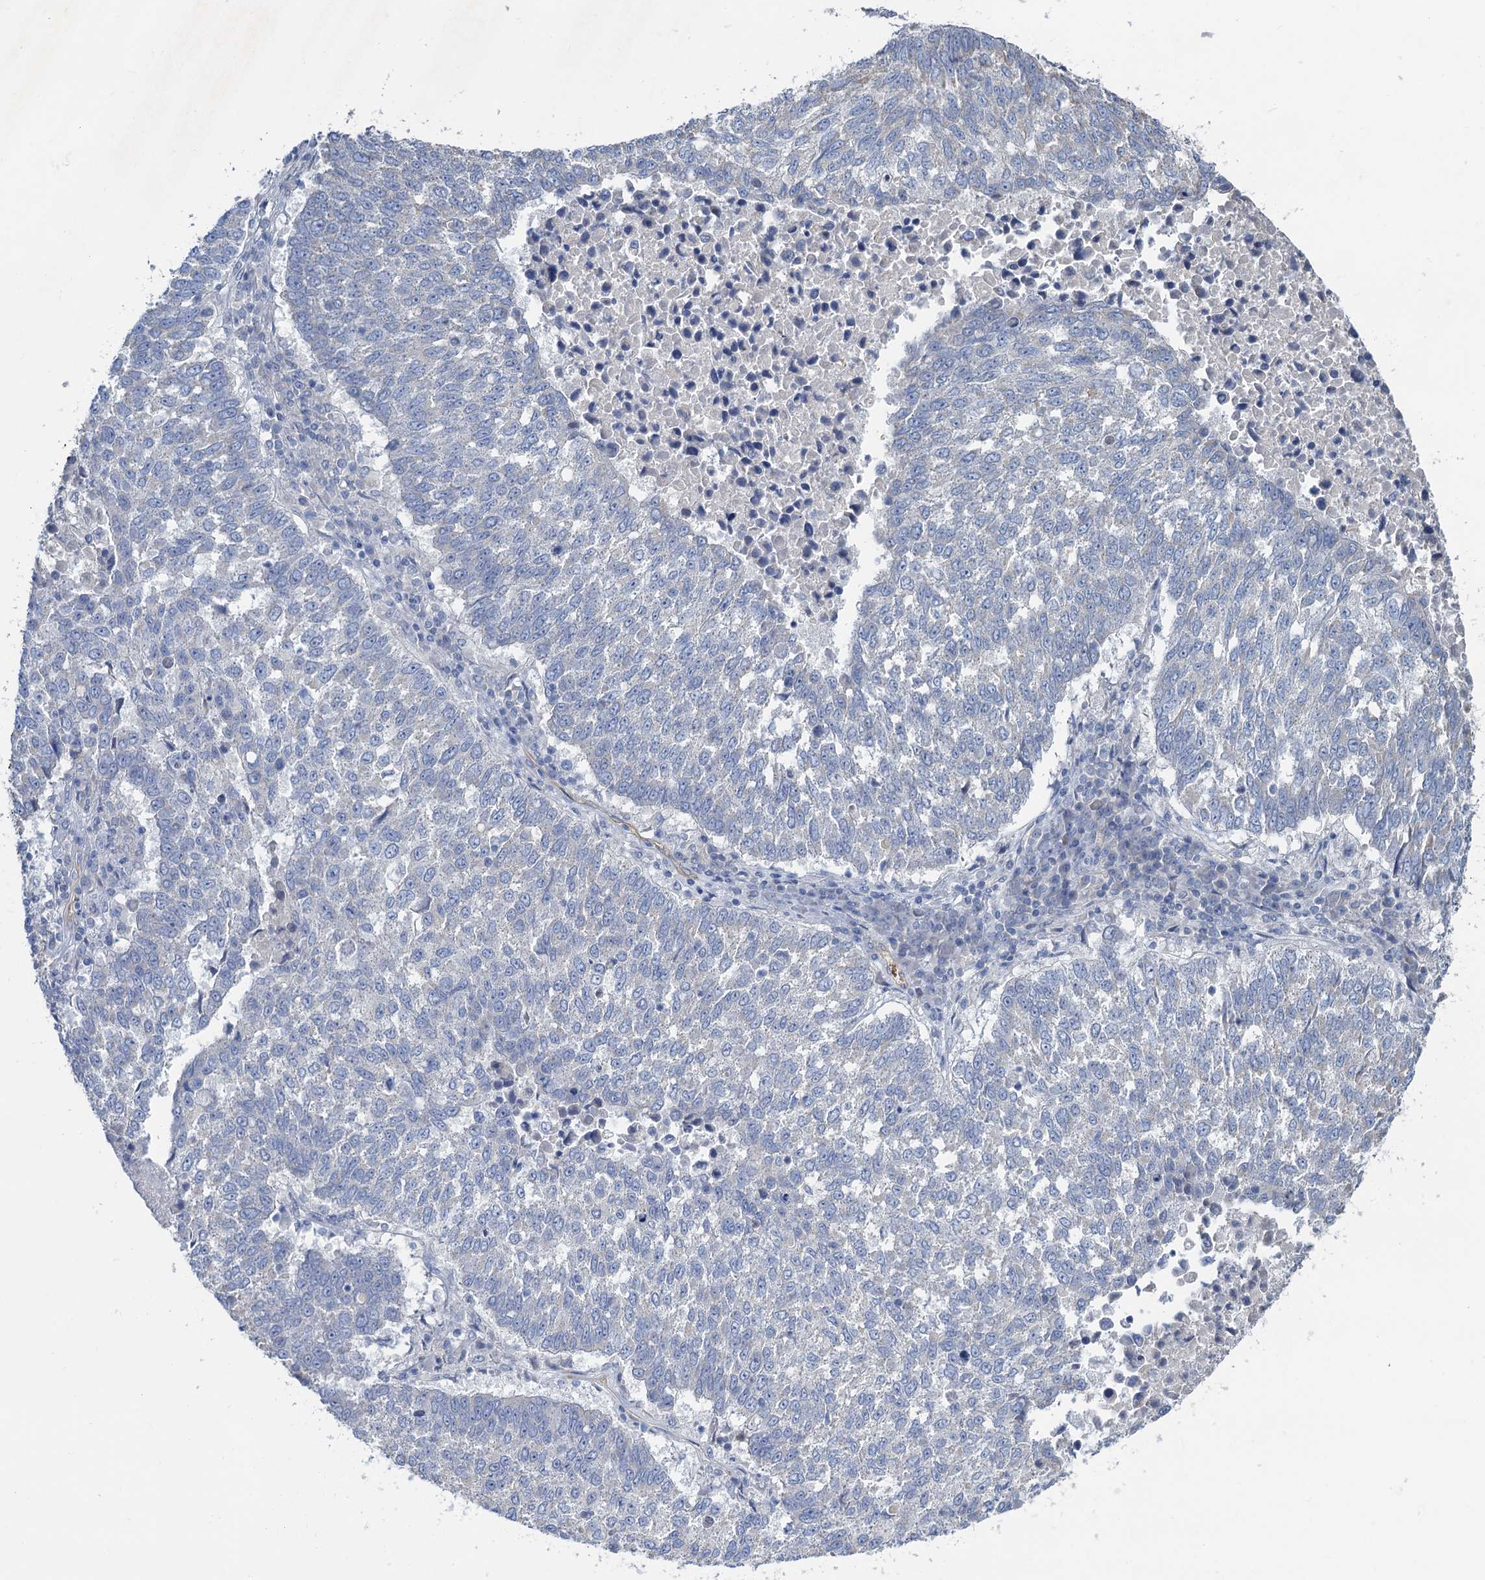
{"staining": {"intensity": "negative", "quantity": "none", "location": "none"}, "tissue": "lung cancer", "cell_type": "Tumor cells", "image_type": "cancer", "snomed": [{"axis": "morphology", "description": "Squamous cell carcinoma, NOS"}, {"axis": "topography", "description": "Lung"}], "caption": "High power microscopy image of an immunohistochemistry (IHC) micrograph of lung squamous cell carcinoma, revealing no significant positivity in tumor cells.", "gene": "PLLP", "patient": {"sex": "male", "age": 73}}